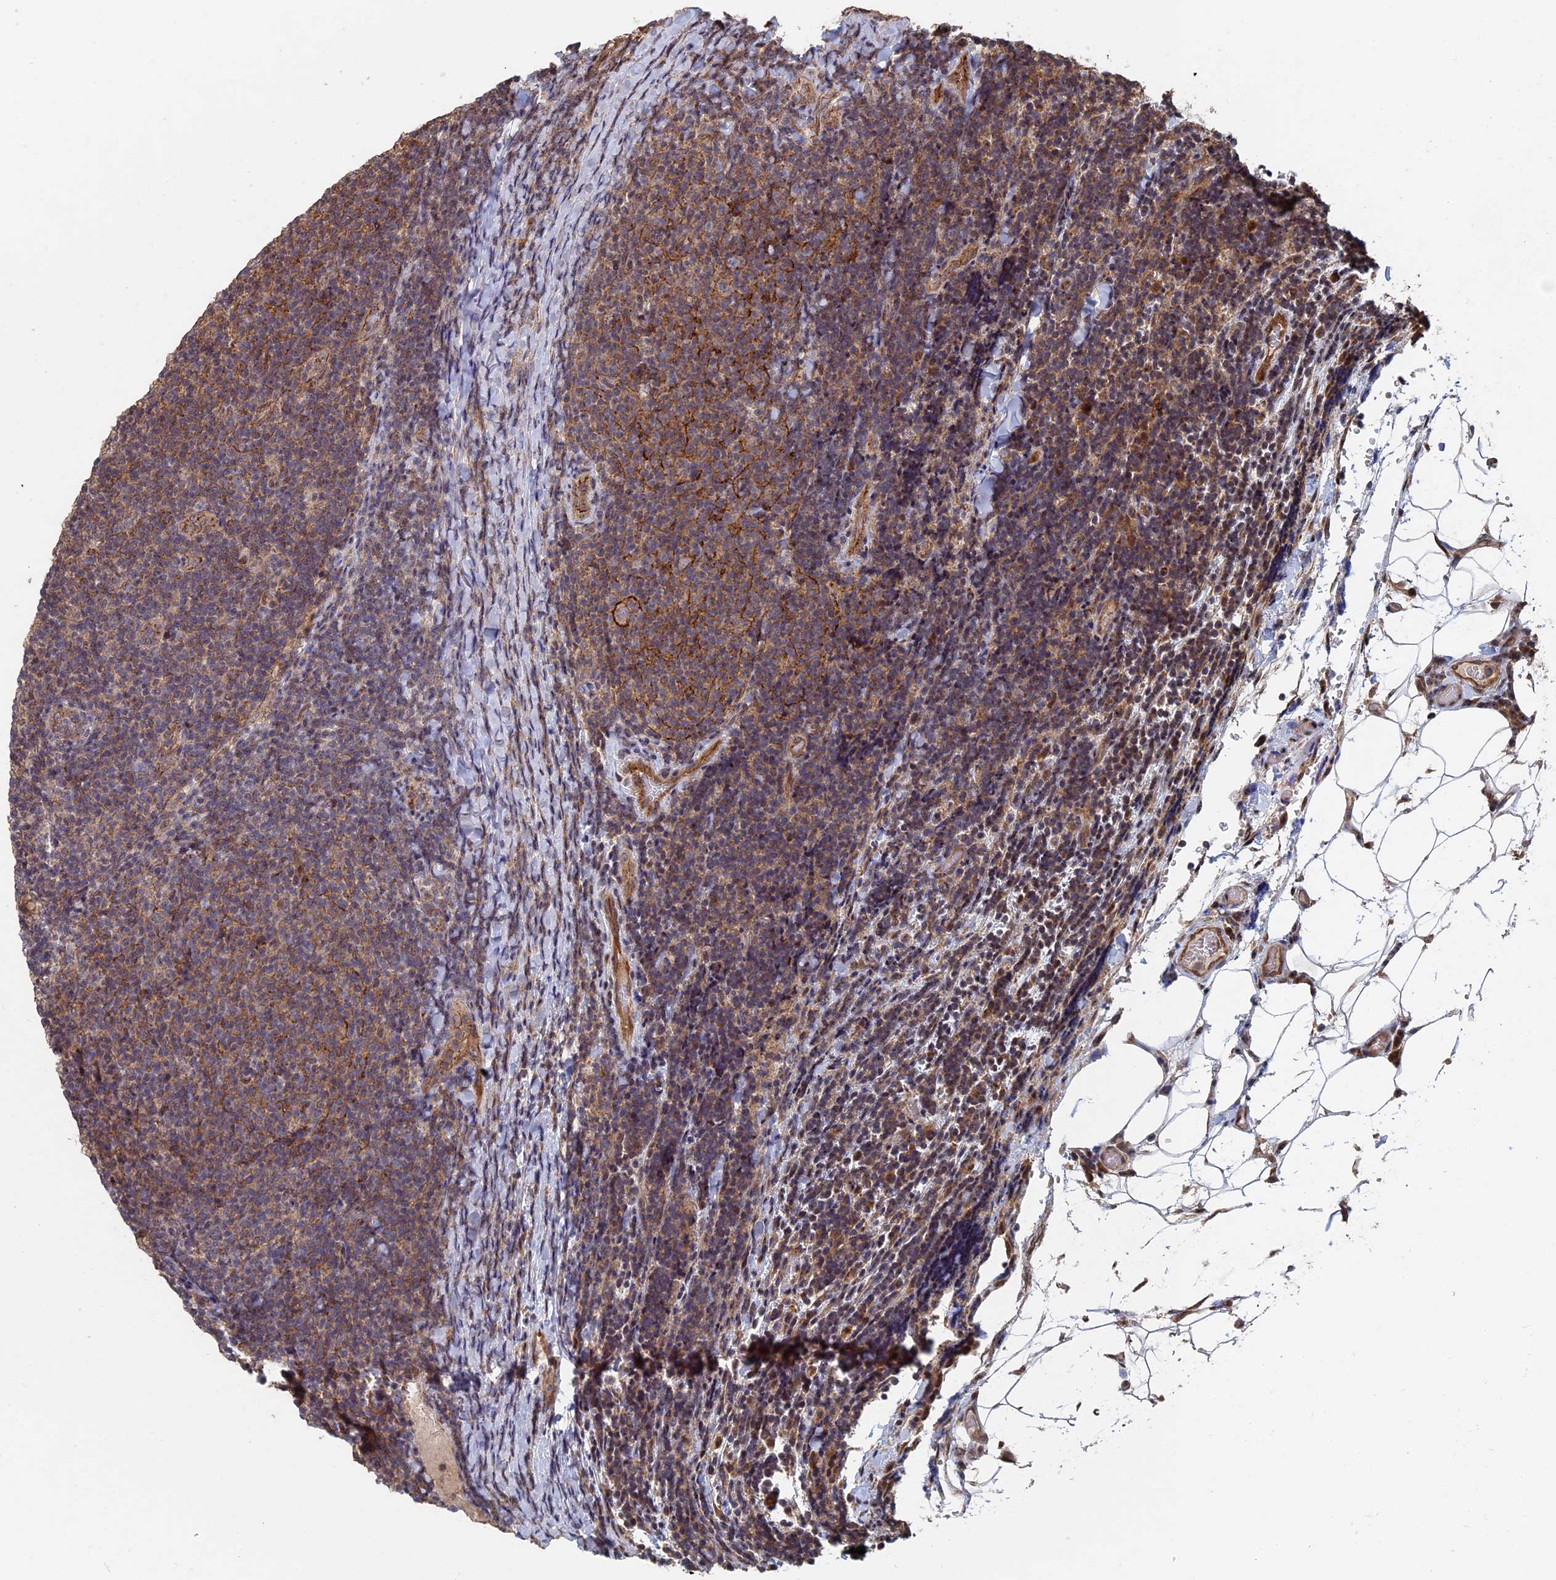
{"staining": {"intensity": "moderate", "quantity": "25%-75%", "location": "cytoplasmic/membranous"}, "tissue": "lymphoma", "cell_type": "Tumor cells", "image_type": "cancer", "snomed": [{"axis": "morphology", "description": "Malignant lymphoma, non-Hodgkin's type, Low grade"}, {"axis": "topography", "description": "Lymph node"}], "caption": "A photomicrograph of human lymphoma stained for a protein demonstrates moderate cytoplasmic/membranous brown staining in tumor cells.", "gene": "KIAA1328", "patient": {"sex": "male", "age": 66}}